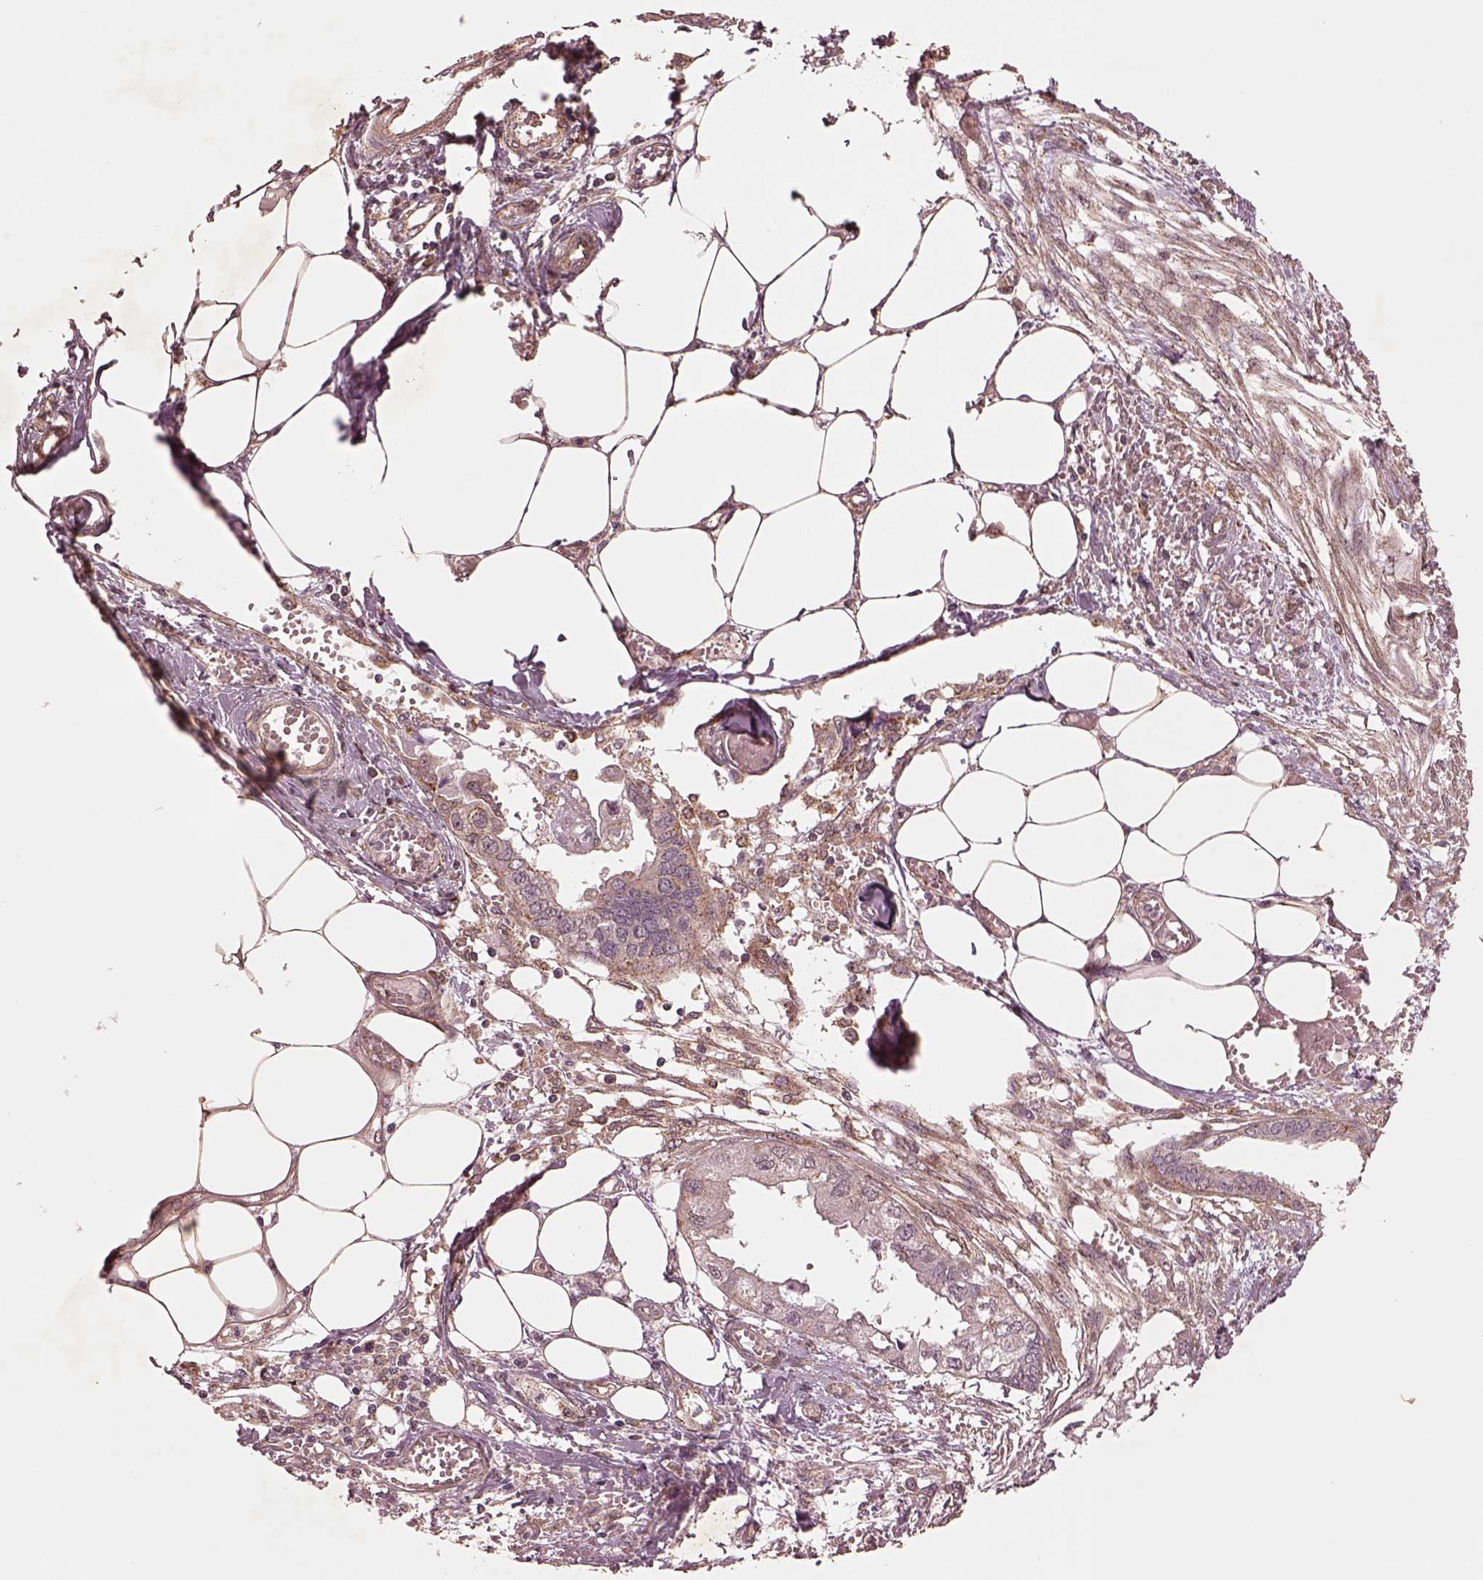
{"staining": {"intensity": "weak", "quantity": "25%-75%", "location": "cytoplasmic/membranous"}, "tissue": "endometrial cancer", "cell_type": "Tumor cells", "image_type": "cancer", "snomed": [{"axis": "morphology", "description": "Adenocarcinoma, NOS"}, {"axis": "morphology", "description": "Adenocarcinoma, metastatic, NOS"}, {"axis": "topography", "description": "Adipose tissue"}, {"axis": "topography", "description": "Endometrium"}], "caption": "A photomicrograph of endometrial cancer (adenocarcinoma) stained for a protein shows weak cytoplasmic/membranous brown staining in tumor cells. (DAB IHC, brown staining for protein, blue staining for nuclei).", "gene": "WASHC2A", "patient": {"sex": "female", "age": 67}}